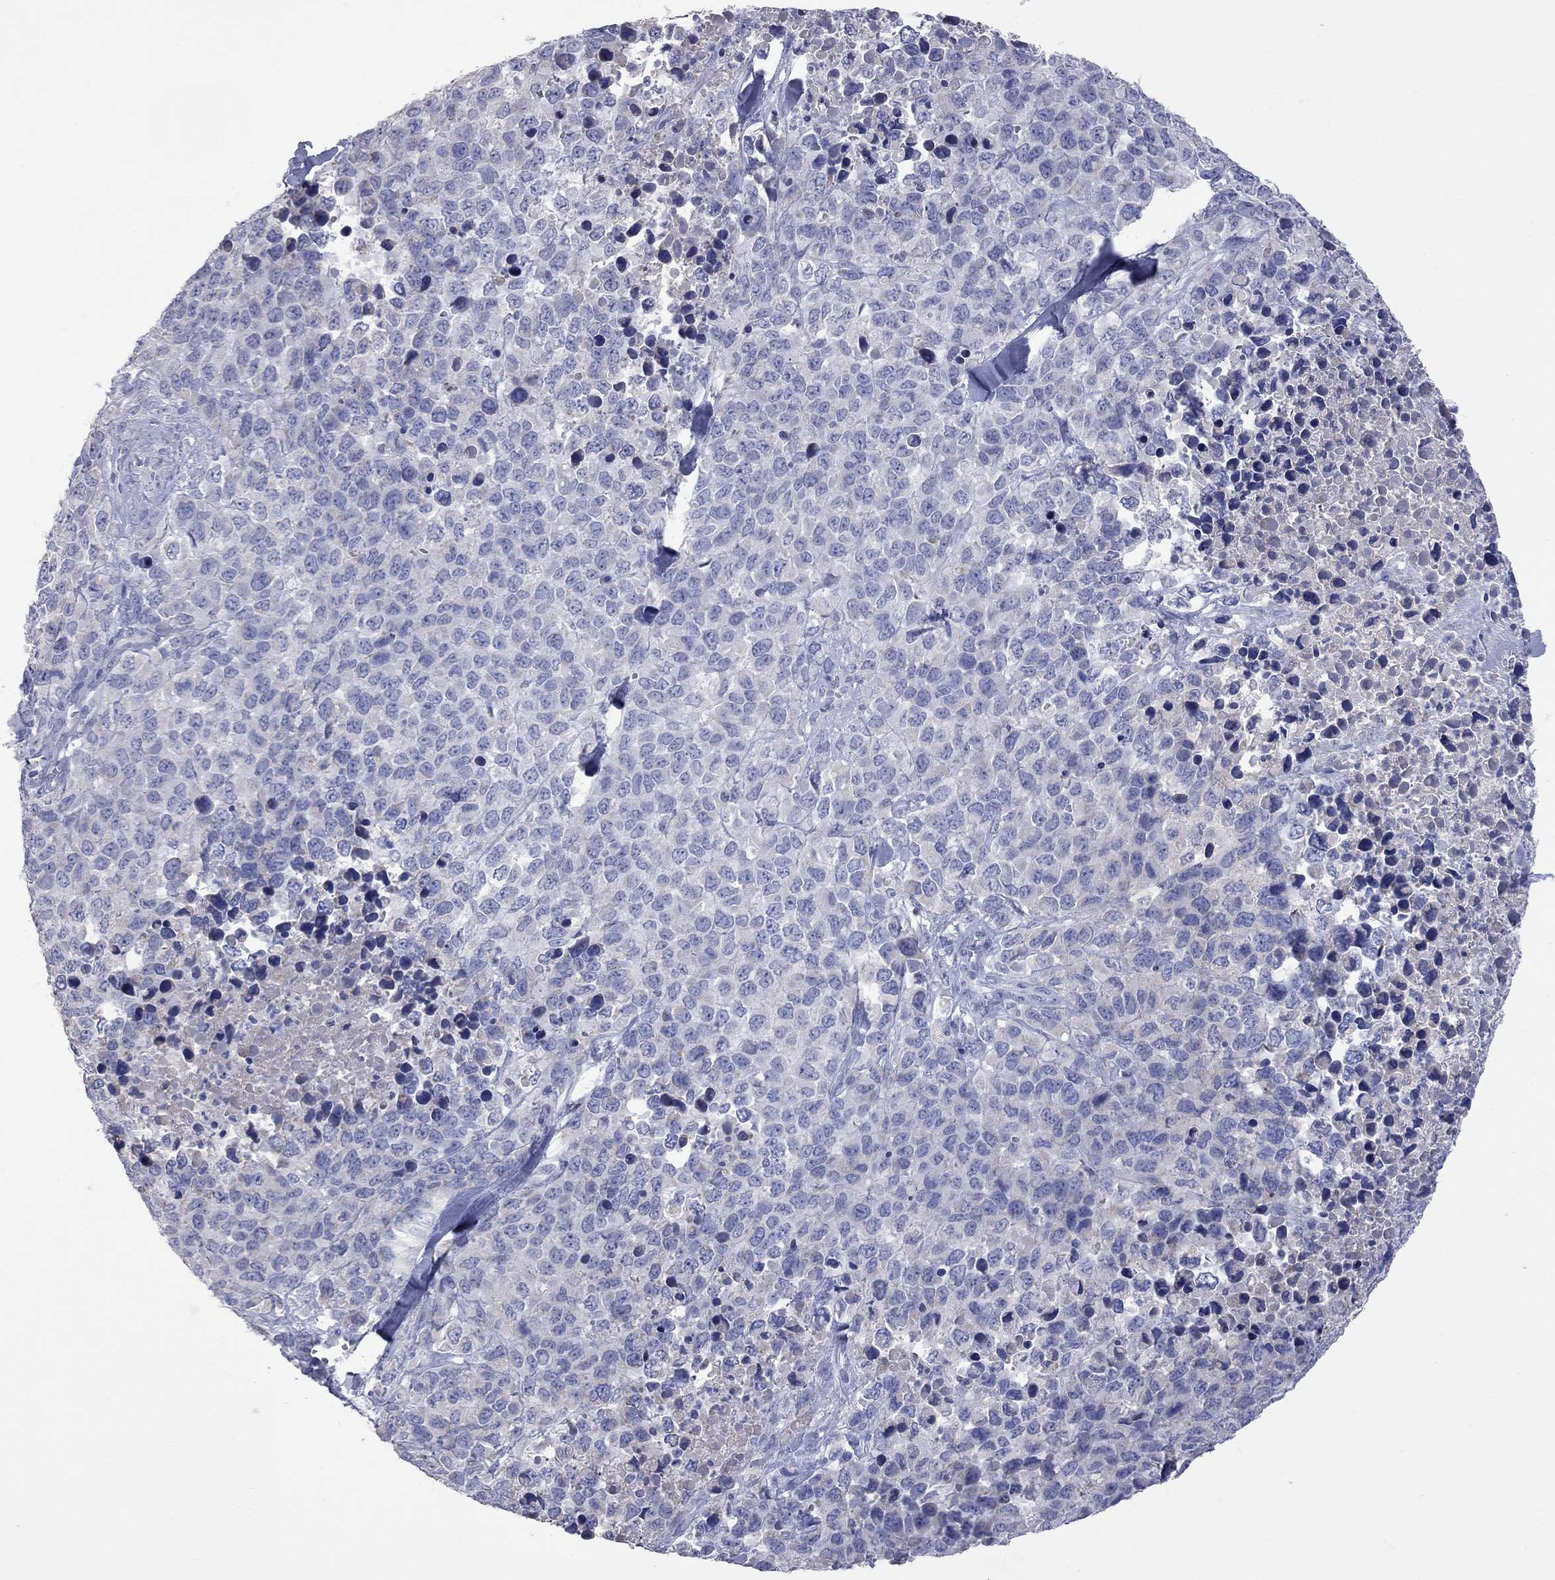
{"staining": {"intensity": "negative", "quantity": "none", "location": "none"}, "tissue": "melanoma", "cell_type": "Tumor cells", "image_type": "cancer", "snomed": [{"axis": "morphology", "description": "Malignant melanoma, Metastatic site"}, {"axis": "topography", "description": "Skin"}], "caption": "Image shows no protein positivity in tumor cells of malignant melanoma (metastatic site) tissue. The staining was performed using DAB (3,3'-diaminobenzidine) to visualize the protein expression in brown, while the nuclei were stained in blue with hematoxylin (Magnification: 20x).", "gene": "KCND2", "patient": {"sex": "male", "age": 84}}